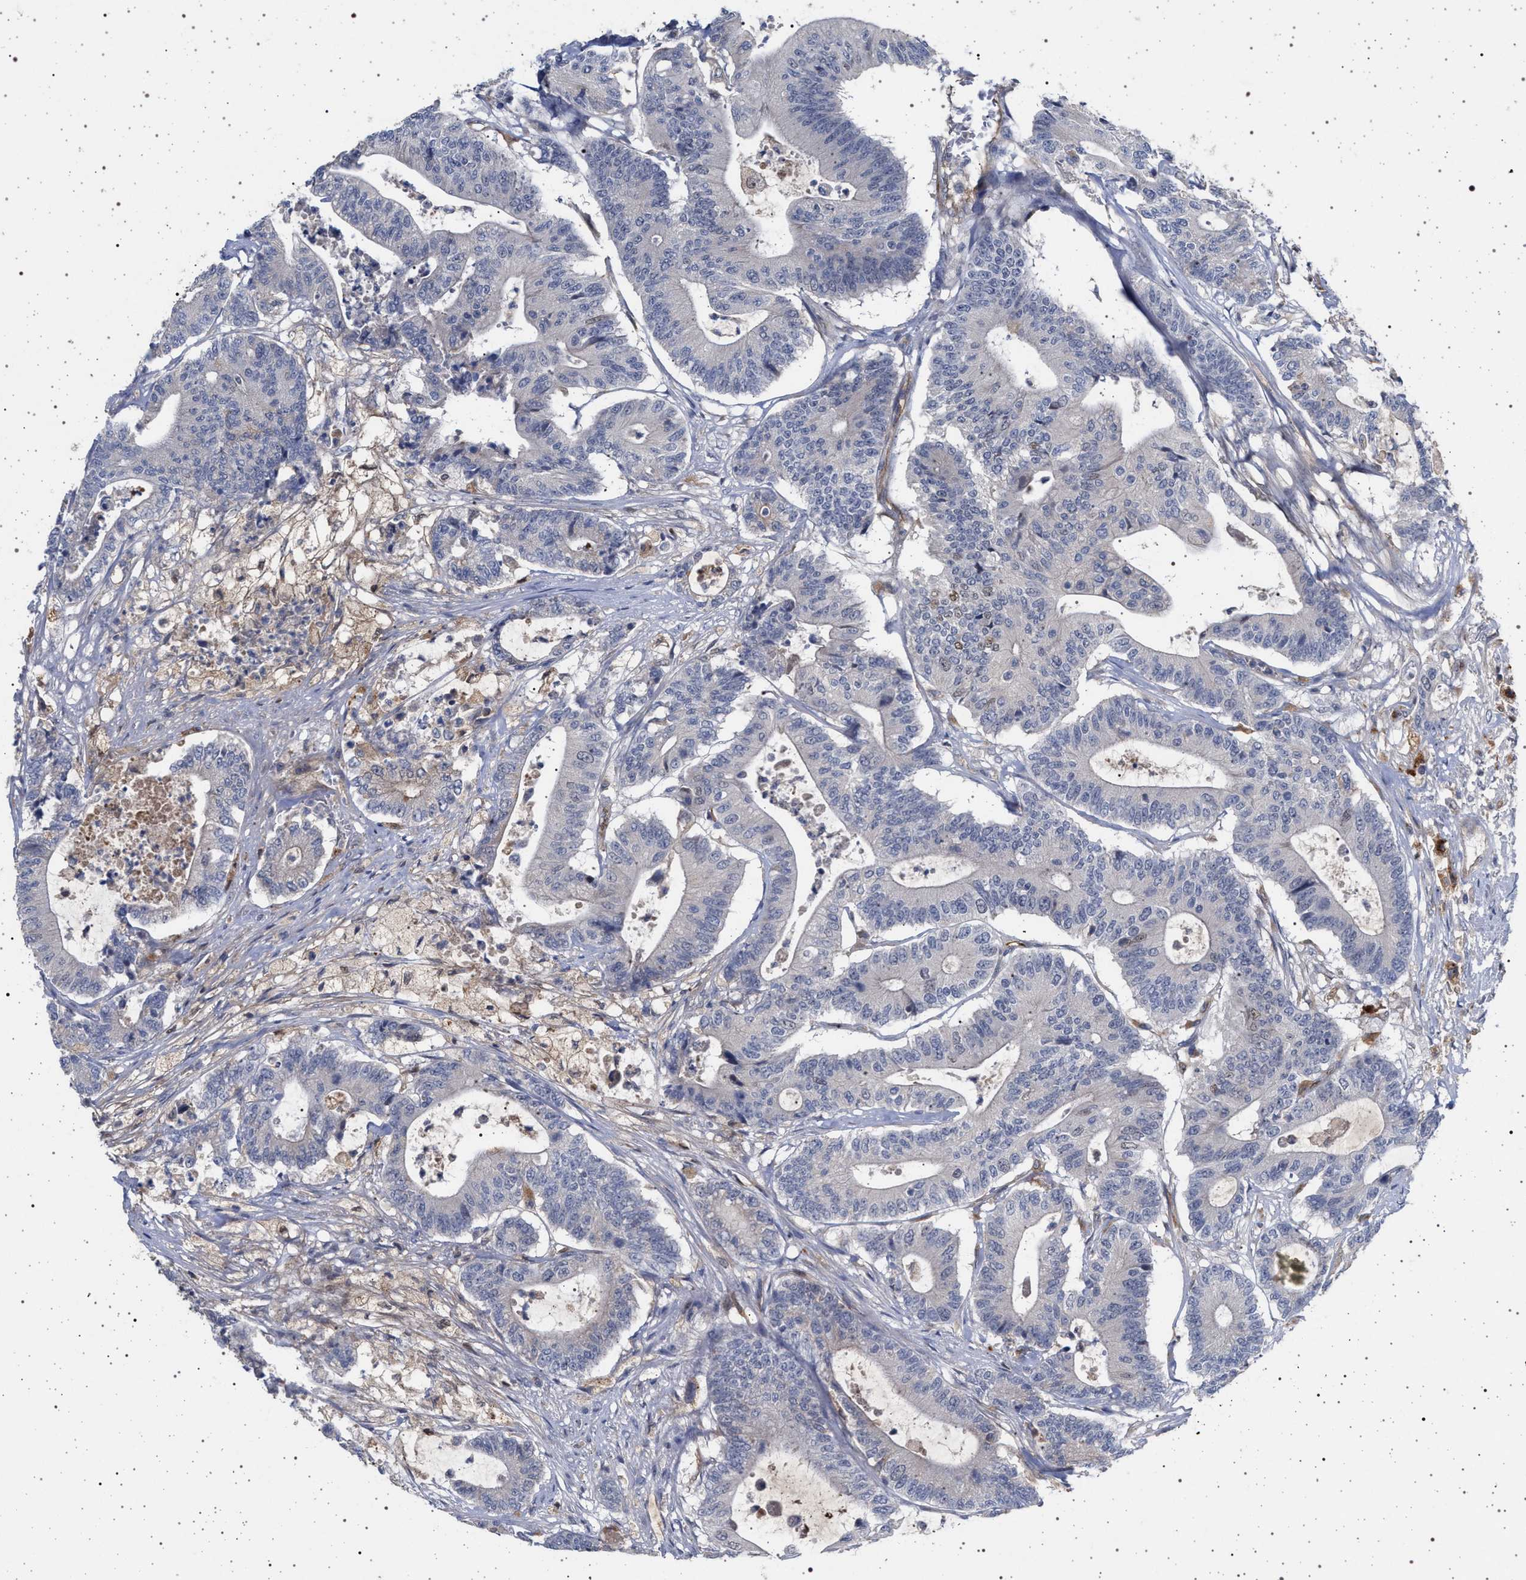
{"staining": {"intensity": "negative", "quantity": "none", "location": "none"}, "tissue": "colorectal cancer", "cell_type": "Tumor cells", "image_type": "cancer", "snomed": [{"axis": "morphology", "description": "Adenocarcinoma, NOS"}, {"axis": "topography", "description": "Colon"}], "caption": "Immunohistochemistry (IHC) of human colorectal adenocarcinoma demonstrates no staining in tumor cells. Brightfield microscopy of IHC stained with DAB (brown) and hematoxylin (blue), captured at high magnification.", "gene": "RBM48", "patient": {"sex": "female", "age": 84}}